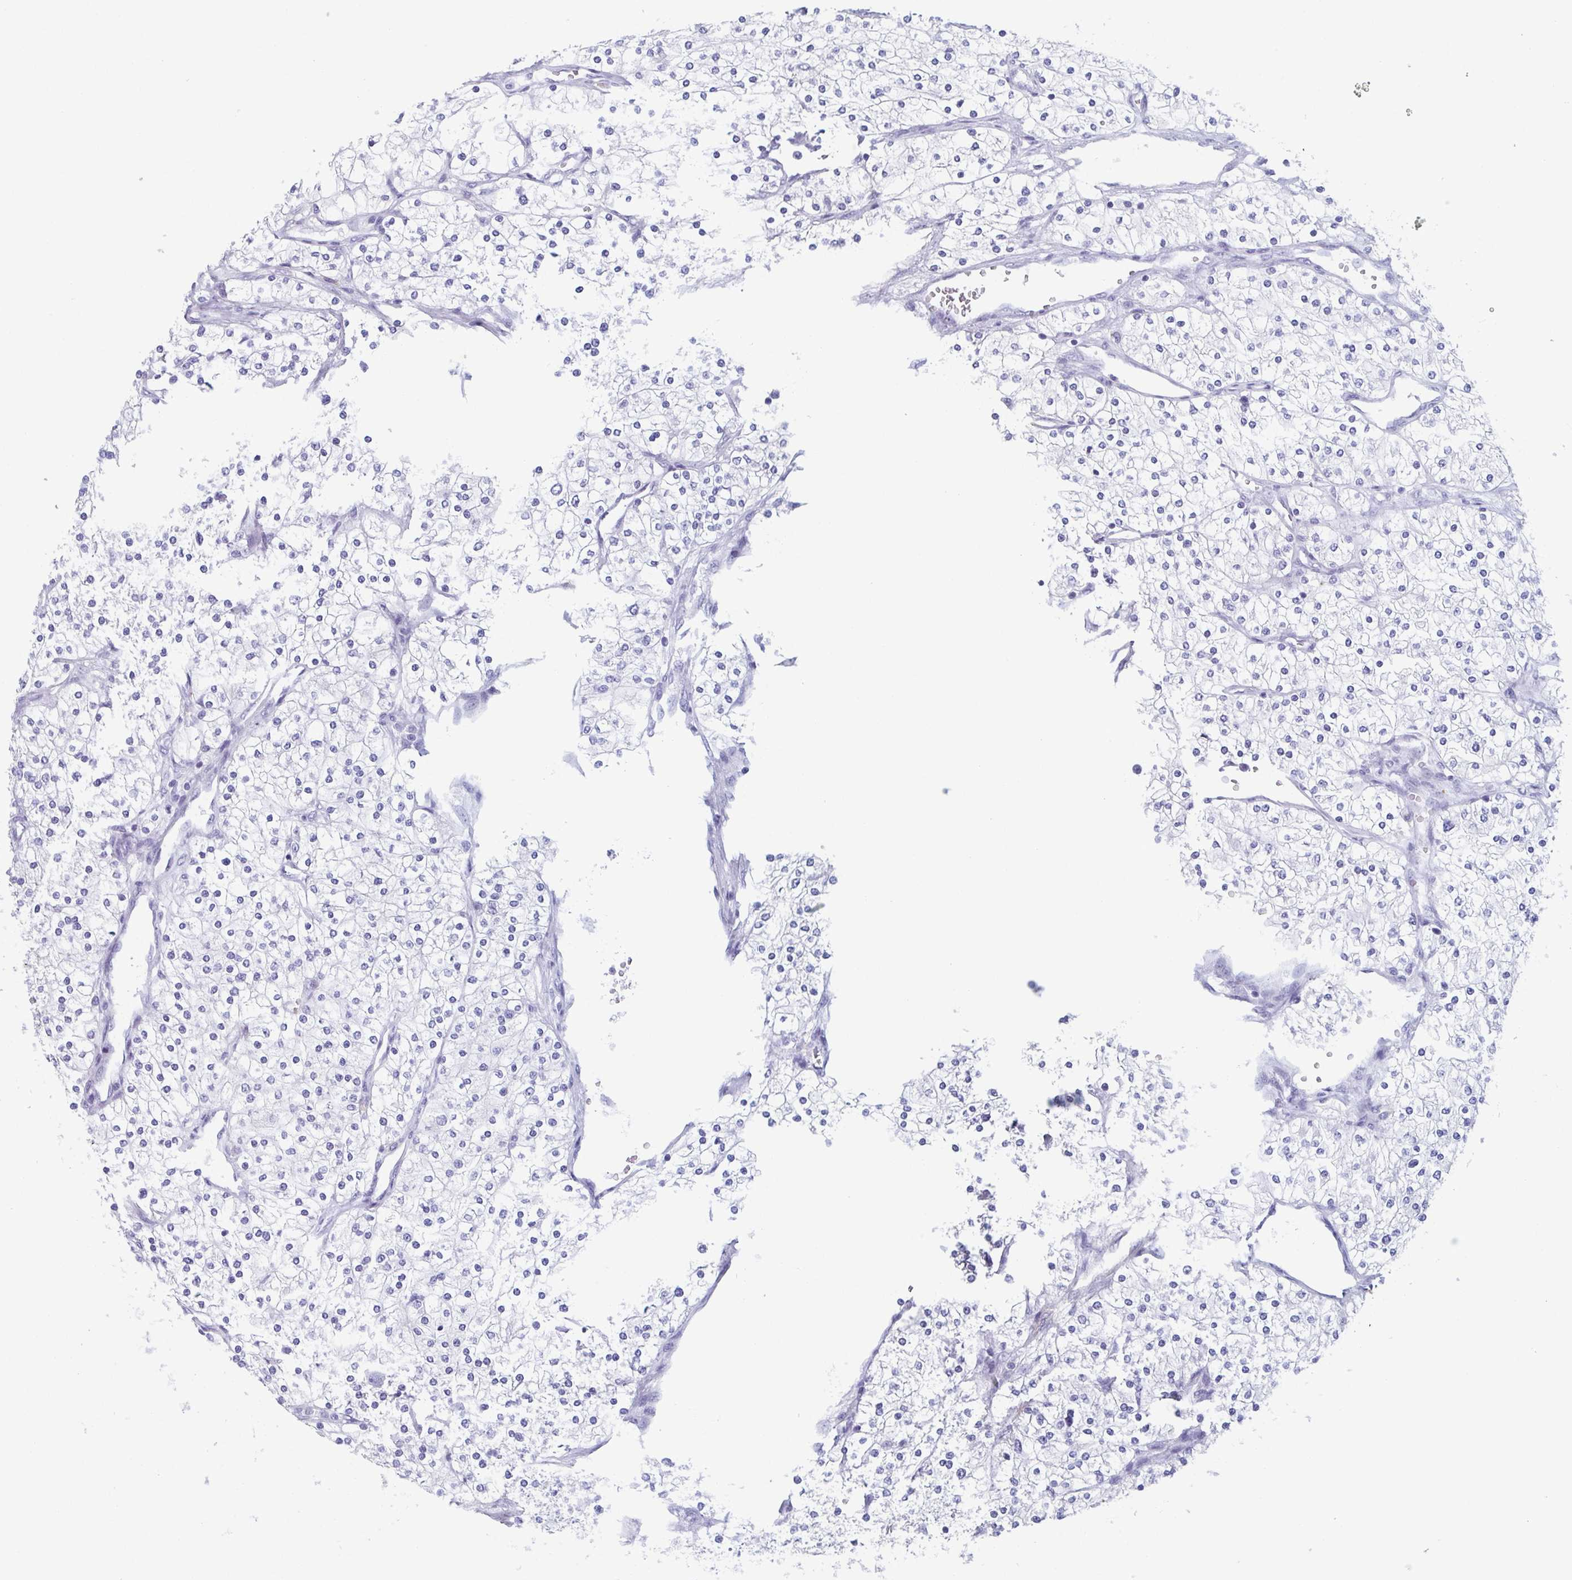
{"staining": {"intensity": "negative", "quantity": "none", "location": "none"}, "tissue": "renal cancer", "cell_type": "Tumor cells", "image_type": "cancer", "snomed": [{"axis": "morphology", "description": "Adenocarcinoma, NOS"}, {"axis": "topography", "description": "Kidney"}], "caption": "IHC photomicrograph of human renal adenocarcinoma stained for a protein (brown), which reveals no staining in tumor cells.", "gene": "LYRM2", "patient": {"sex": "male", "age": 80}}